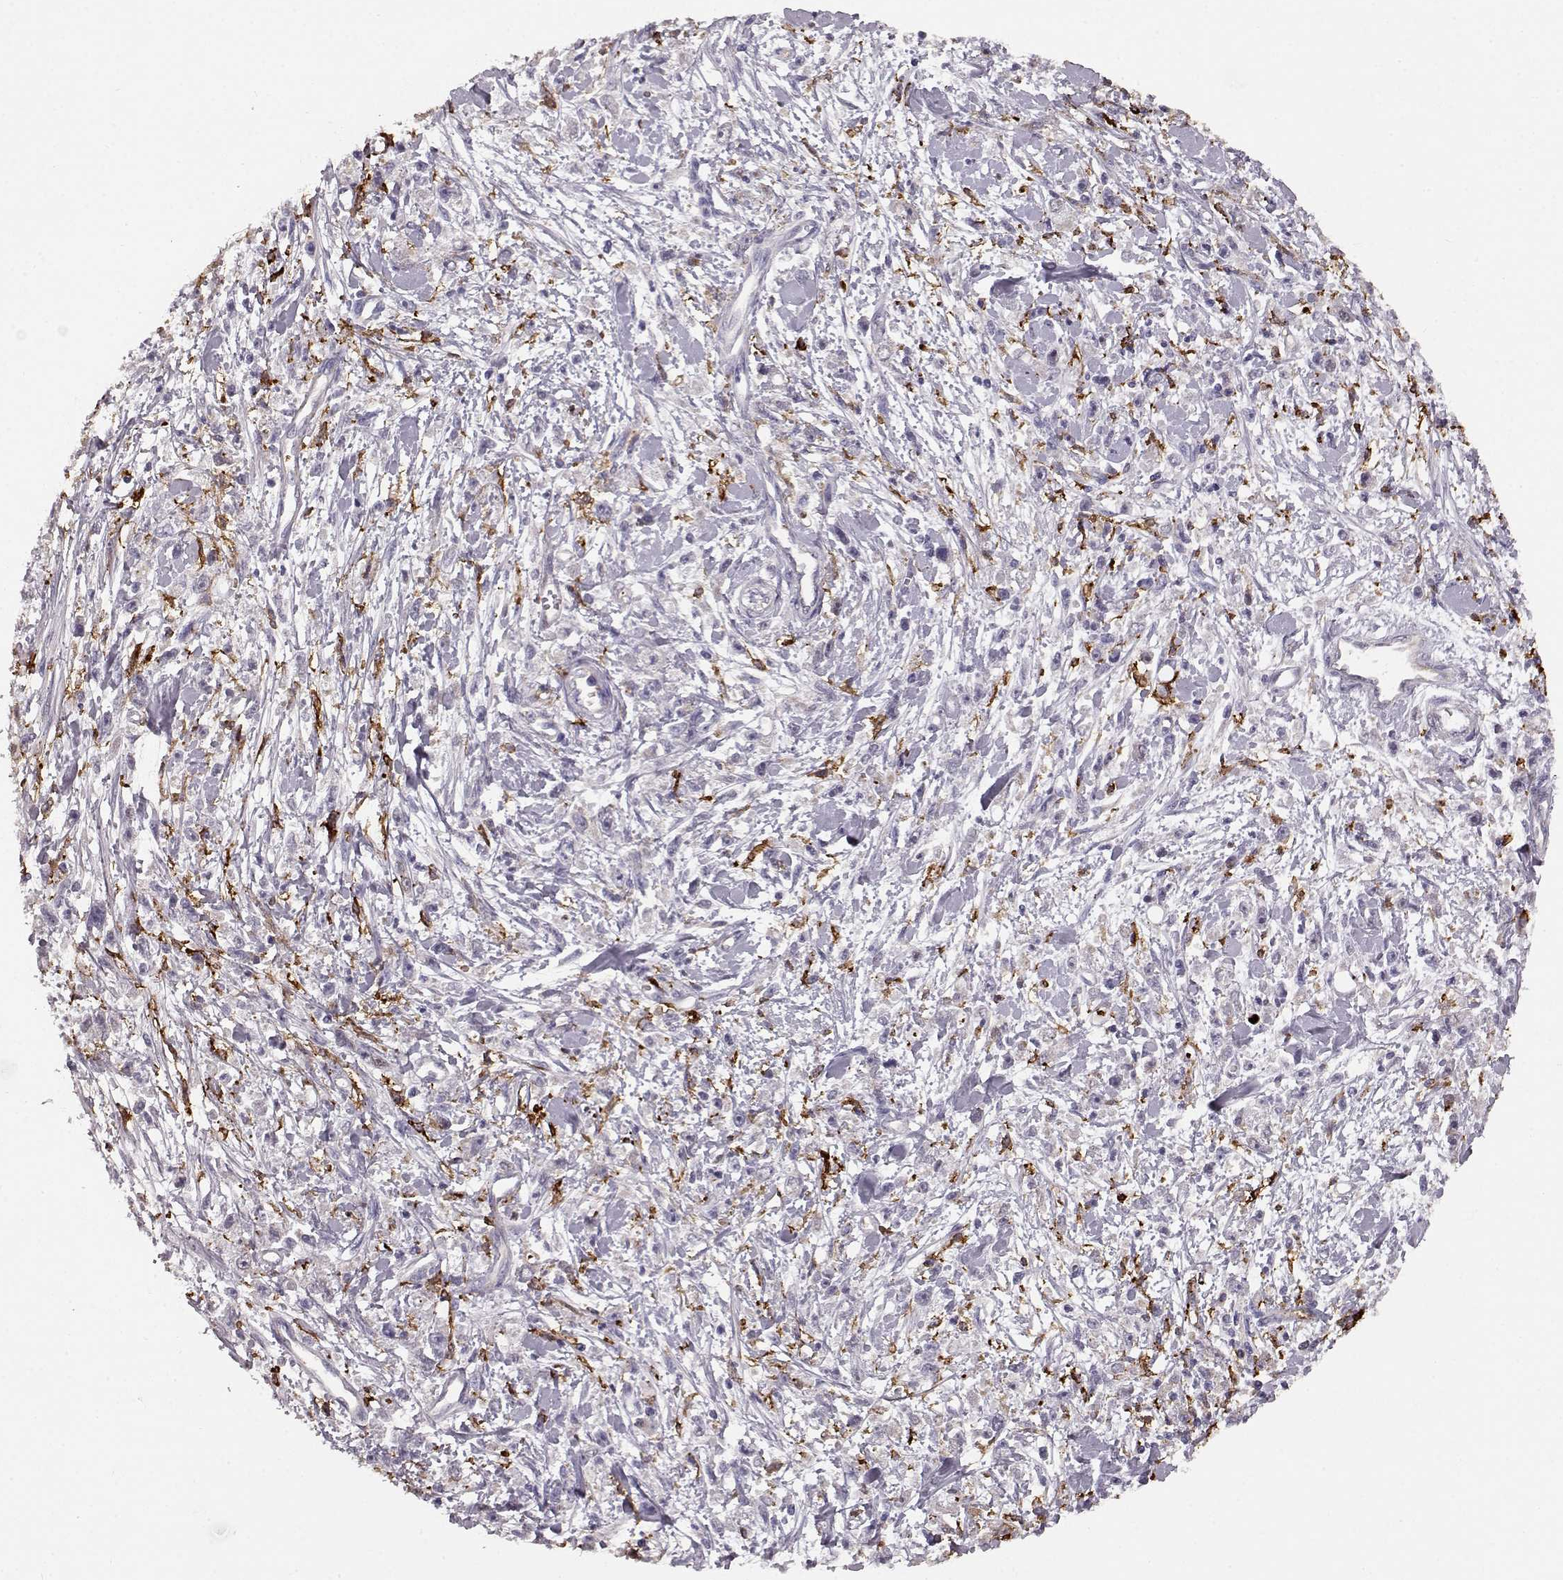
{"staining": {"intensity": "negative", "quantity": "none", "location": "none"}, "tissue": "stomach cancer", "cell_type": "Tumor cells", "image_type": "cancer", "snomed": [{"axis": "morphology", "description": "Adenocarcinoma, NOS"}, {"axis": "topography", "description": "Stomach"}], "caption": "Photomicrograph shows no significant protein positivity in tumor cells of adenocarcinoma (stomach).", "gene": "CCNF", "patient": {"sex": "female", "age": 59}}